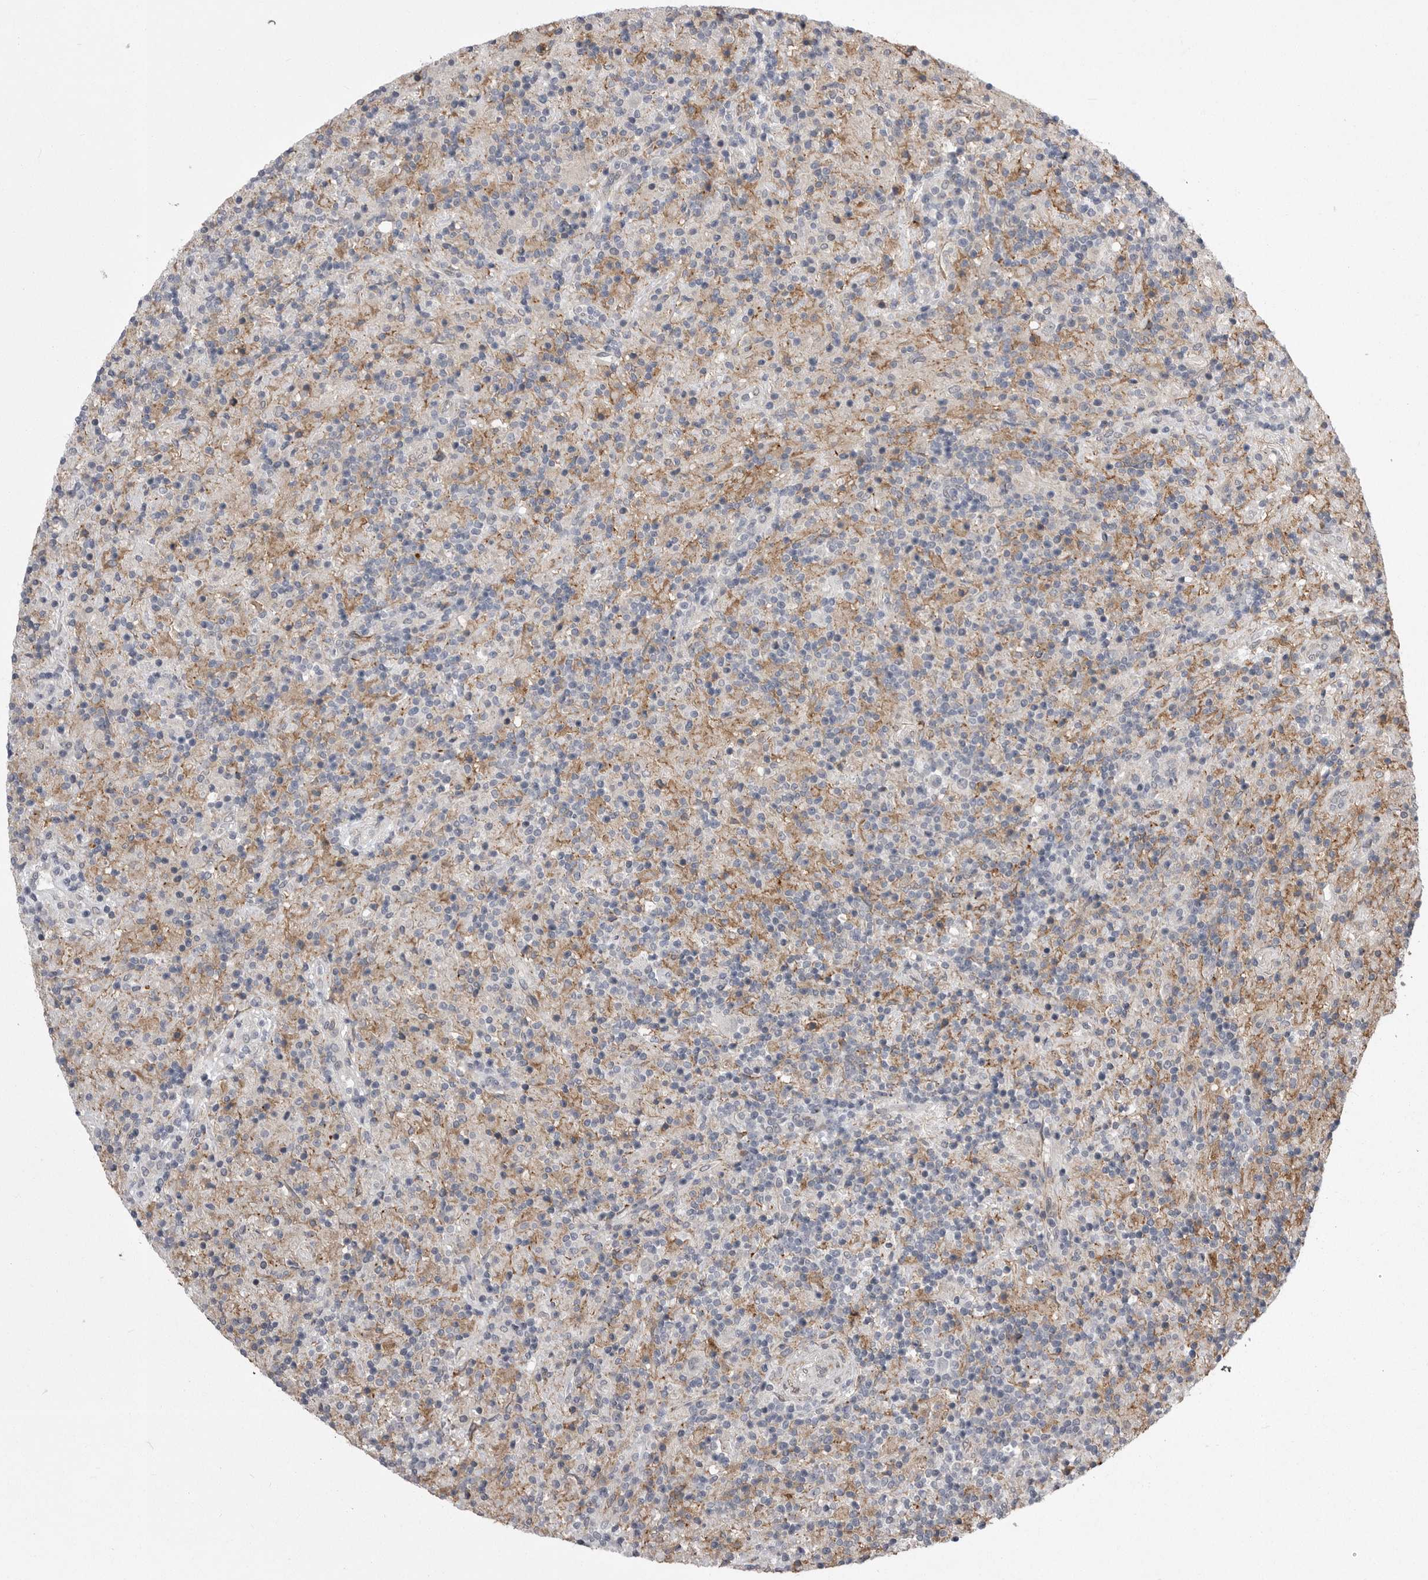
{"staining": {"intensity": "negative", "quantity": "none", "location": "none"}, "tissue": "lymphoma", "cell_type": "Tumor cells", "image_type": "cancer", "snomed": [{"axis": "morphology", "description": "Hodgkin's disease, NOS"}, {"axis": "topography", "description": "Lymph node"}], "caption": "Immunohistochemistry photomicrograph of human Hodgkin's disease stained for a protein (brown), which exhibits no staining in tumor cells.", "gene": "ABL1", "patient": {"sex": "male", "age": 70}}